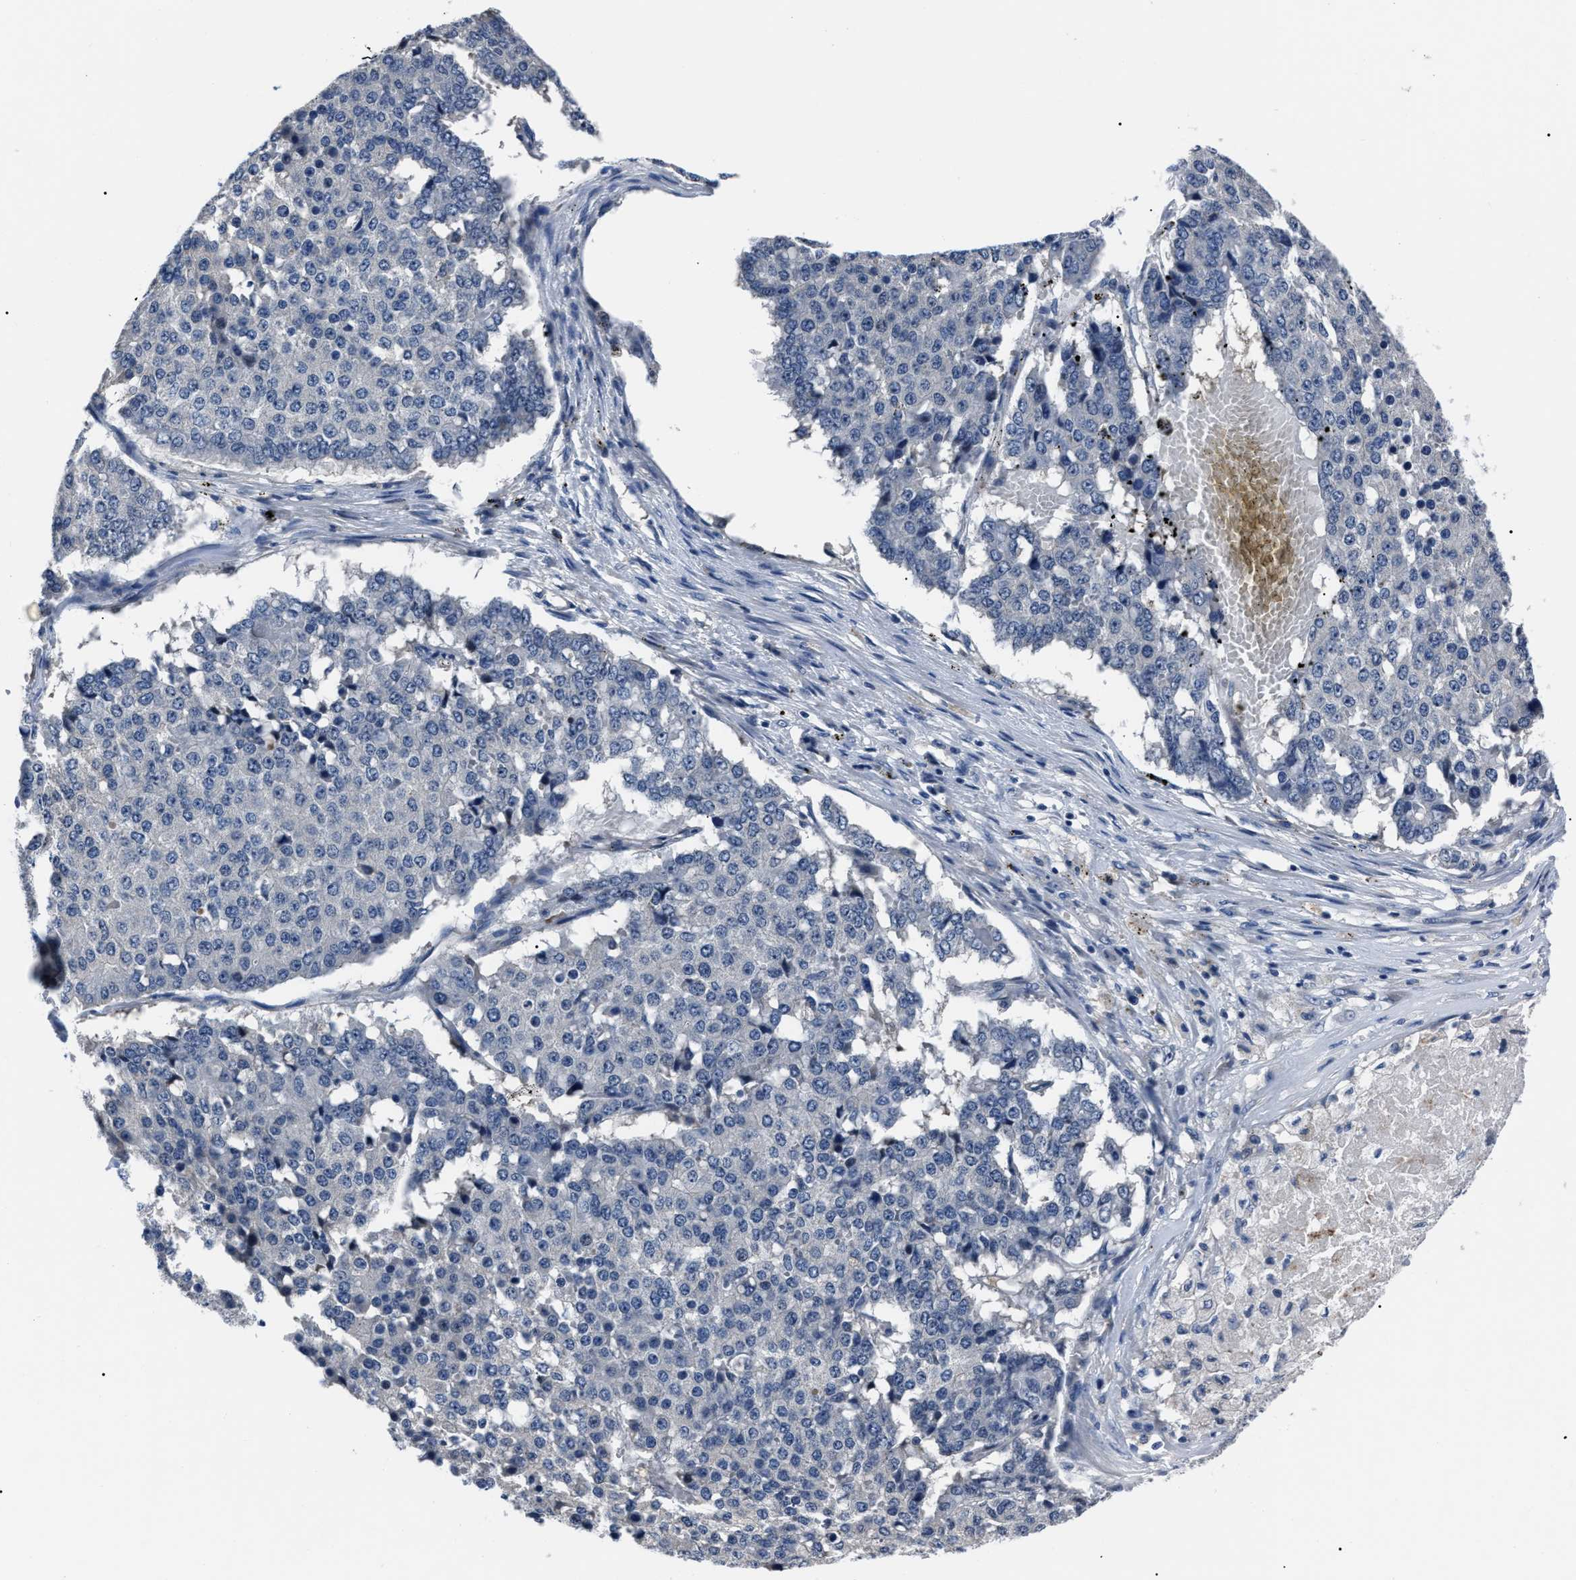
{"staining": {"intensity": "negative", "quantity": "none", "location": "none"}, "tissue": "pancreatic cancer", "cell_type": "Tumor cells", "image_type": "cancer", "snomed": [{"axis": "morphology", "description": "Adenocarcinoma, NOS"}, {"axis": "topography", "description": "Pancreas"}], "caption": "DAB immunohistochemical staining of human pancreatic adenocarcinoma exhibits no significant expression in tumor cells.", "gene": "LRWD1", "patient": {"sex": "male", "age": 50}}